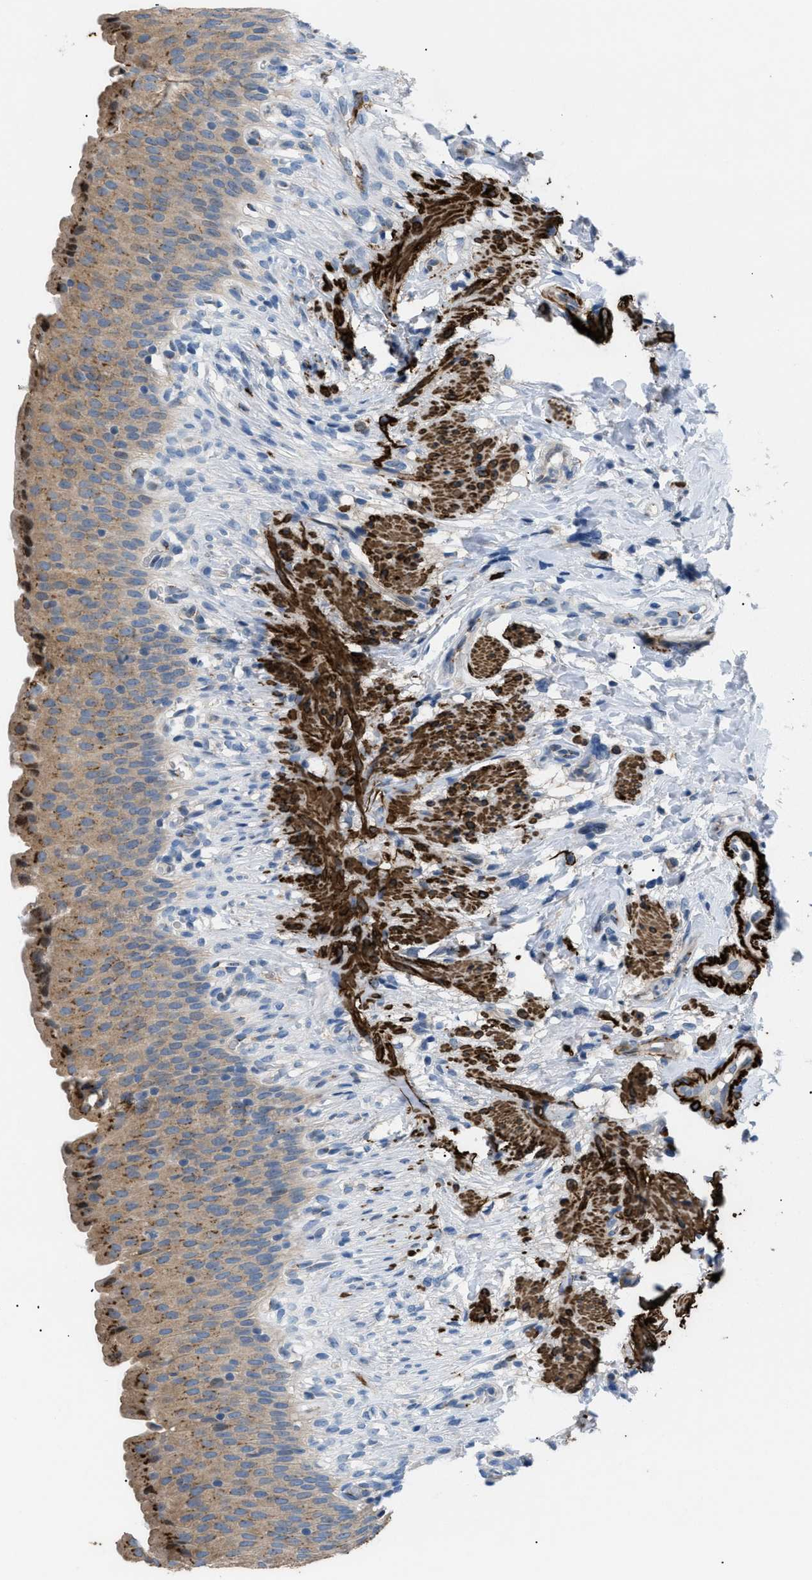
{"staining": {"intensity": "strong", "quantity": "<25%", "location": "cytoplasmic/membranous"}, "tissue": "urinary bladder", "cell_type": "Urothelial cells", "image_type": "normal", "snomed": [{"axis": "morphology", "description": "Normal tissue, NOS"}, {"axis": "topography", "description": "Urinary bladder"}], "caption": "High-magnification brightfield microscopy of benign urinary bladder stained with DAB (brown) and counterstained with hematoxylin (blue). urothelial cells exhibit strong cytoplasmic/membranous staining is seen in about<25% of cells. Using DAB (brown) and hematoxylin (blue) stains, captured at high magnification using brightfield microscopy.", "gene": "ICA1", "patient": {"sex": "female", "age": 79}}